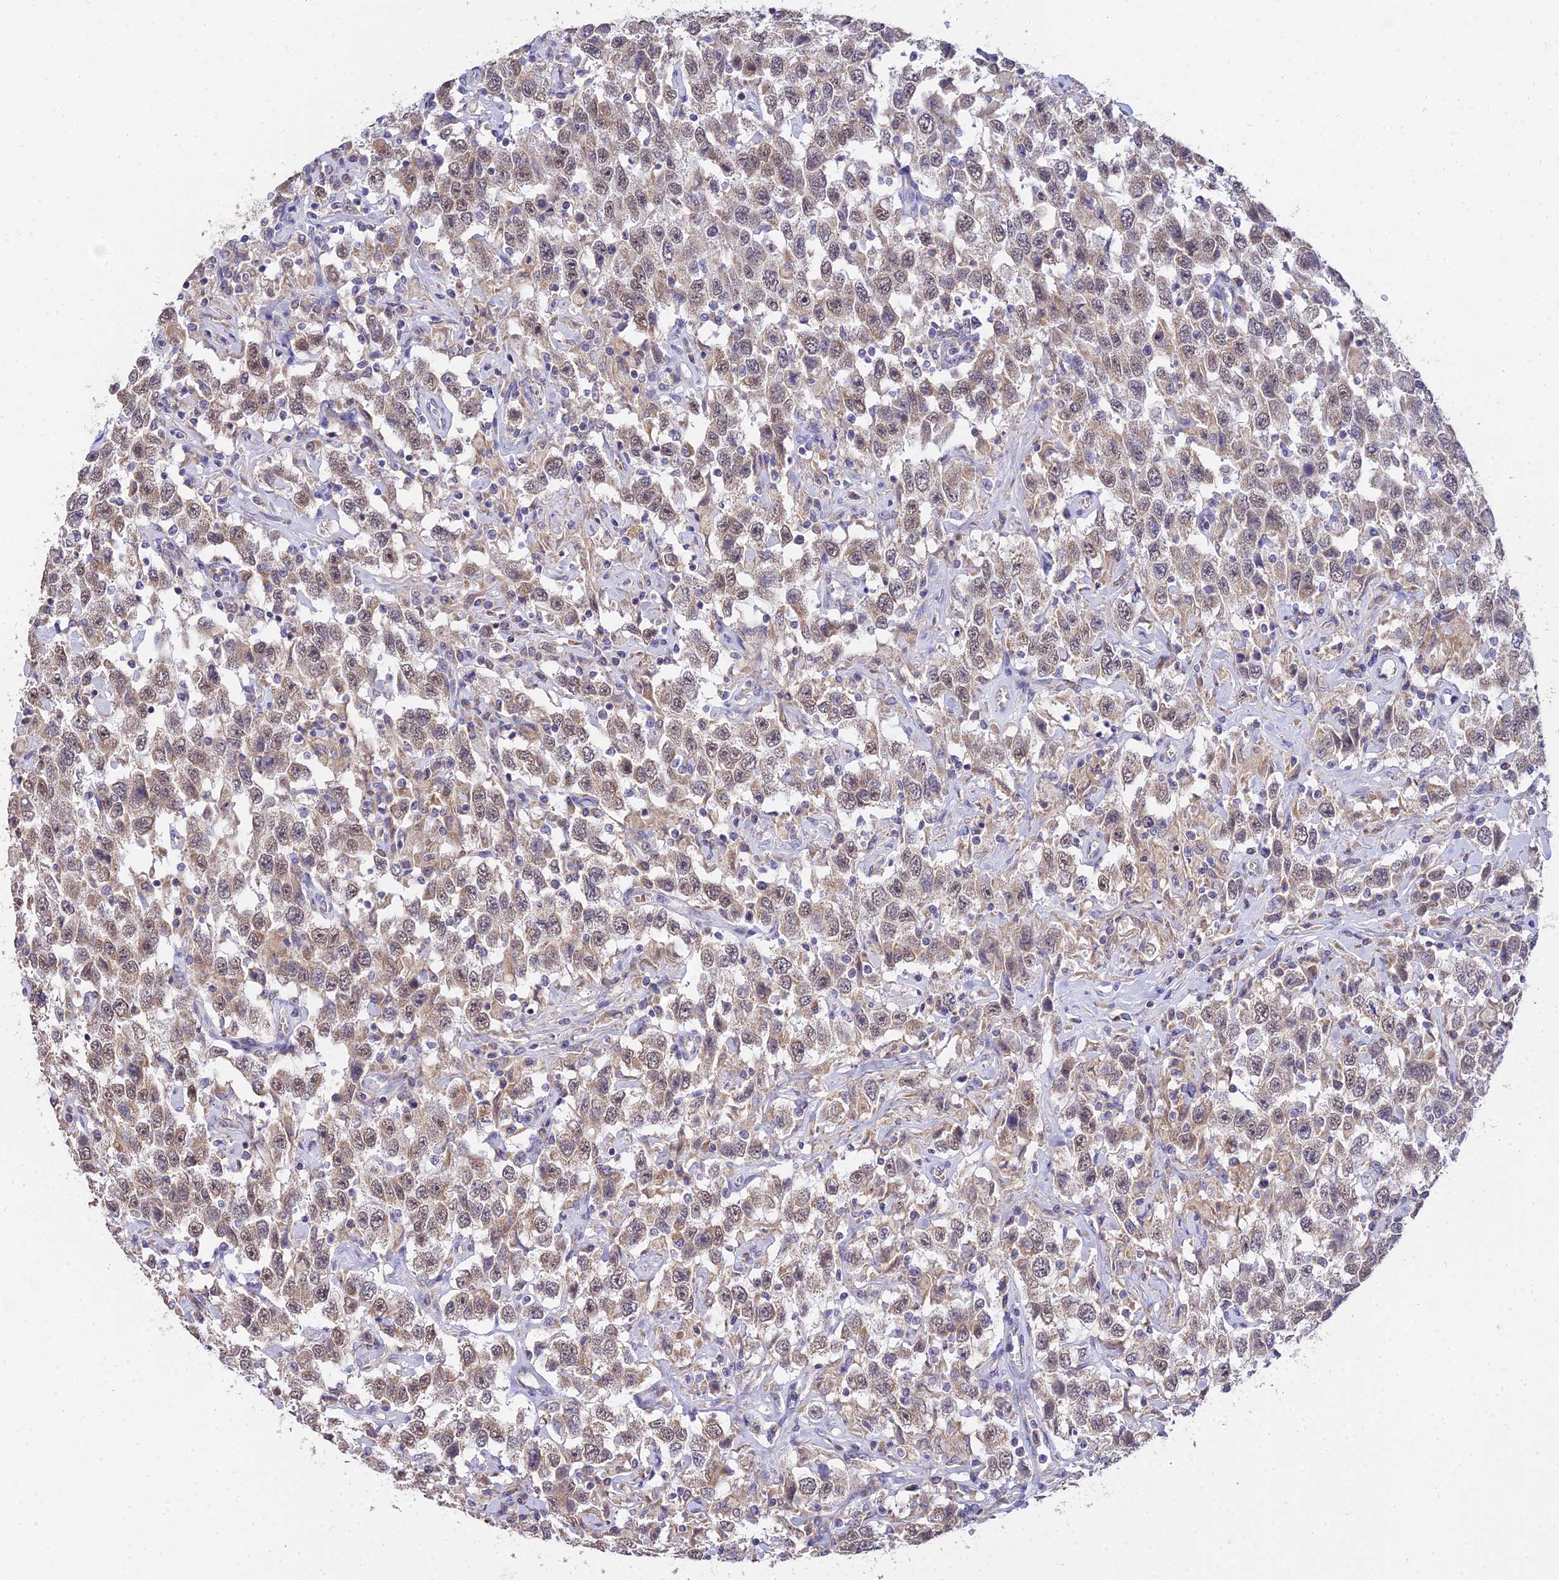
{"staining": {"intensity": "weak", "quantity": ">75%", "location": "cytoplasmic/membranous,nuclear"}, "tissue": "testis cancer", "cell_type": "Tumor cells", "image_type": "cancer", "snomed": [{"axis": "morphology", "description": "Seminoma, NOS"}, {"axis": "topography", "description": "Testis"}], "caption": "Testis seminoma stained with DAB IHC exhibits low levels of weak cytoplasmic/membranous and nuclear expression in about >75% of tumor cells.", "gene": "ARL8B", "patient": {"sex": "male", "age": 41}}